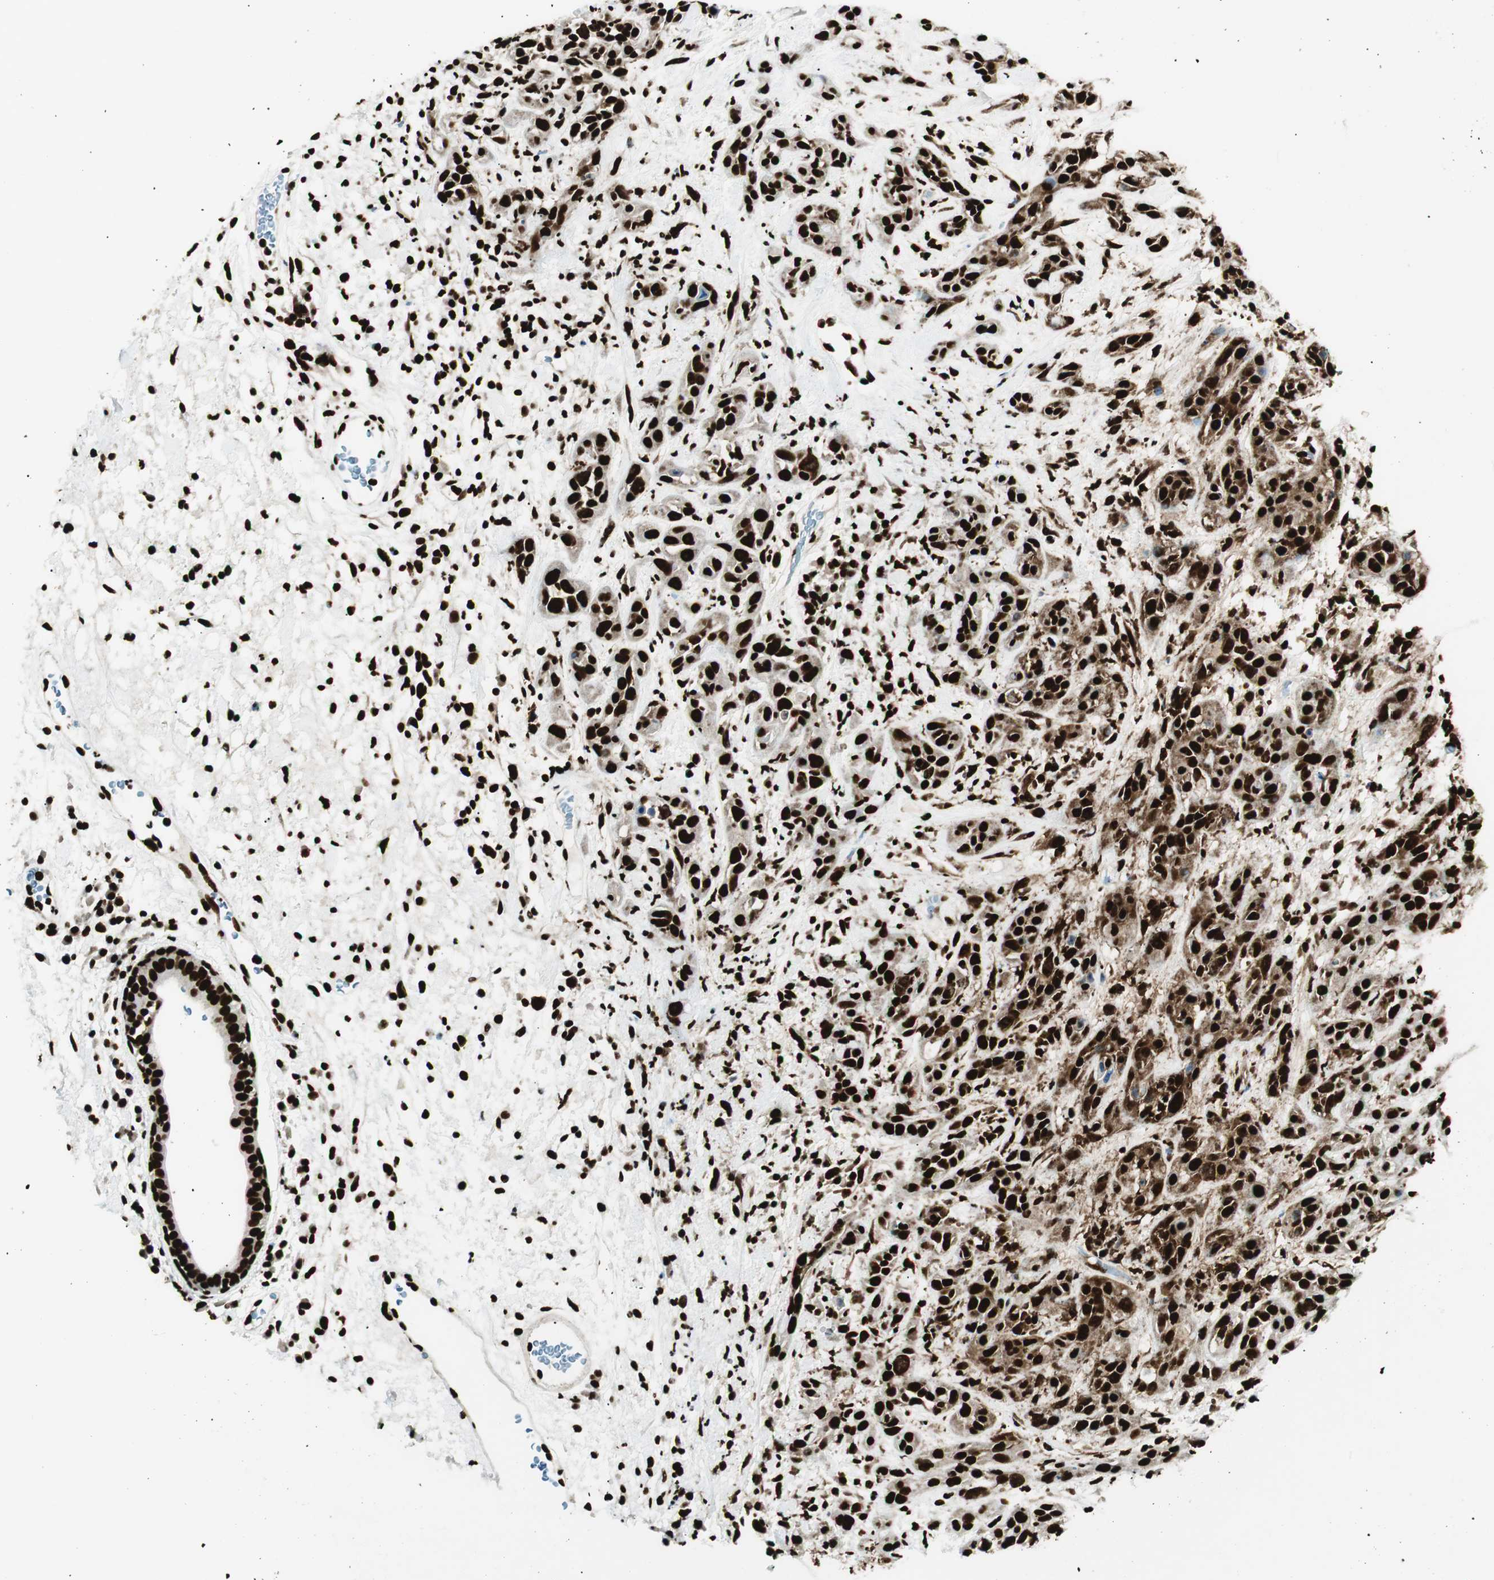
{"staining": {"intensity": "strong", "quantity": ">75%", "location": "nuclear"}, "tissue": "head and neck cancer", "cell_type": "Tumor cells", "image_type": "cancer", "snomed": [{"axis": "morphology", "description": "Squamous cell carcinoma, NOS"}, {"axis": "topography", "description": "Head-Neck"}], "caption": "A high-resolution micrograph shows IHC staining of squamous cell carcinoma (head and neck), which shows strong nuclear expression in about >75% of tumor cells.", "gene": "EWSR1", "patient": {"sex": "male", "age": 62}}